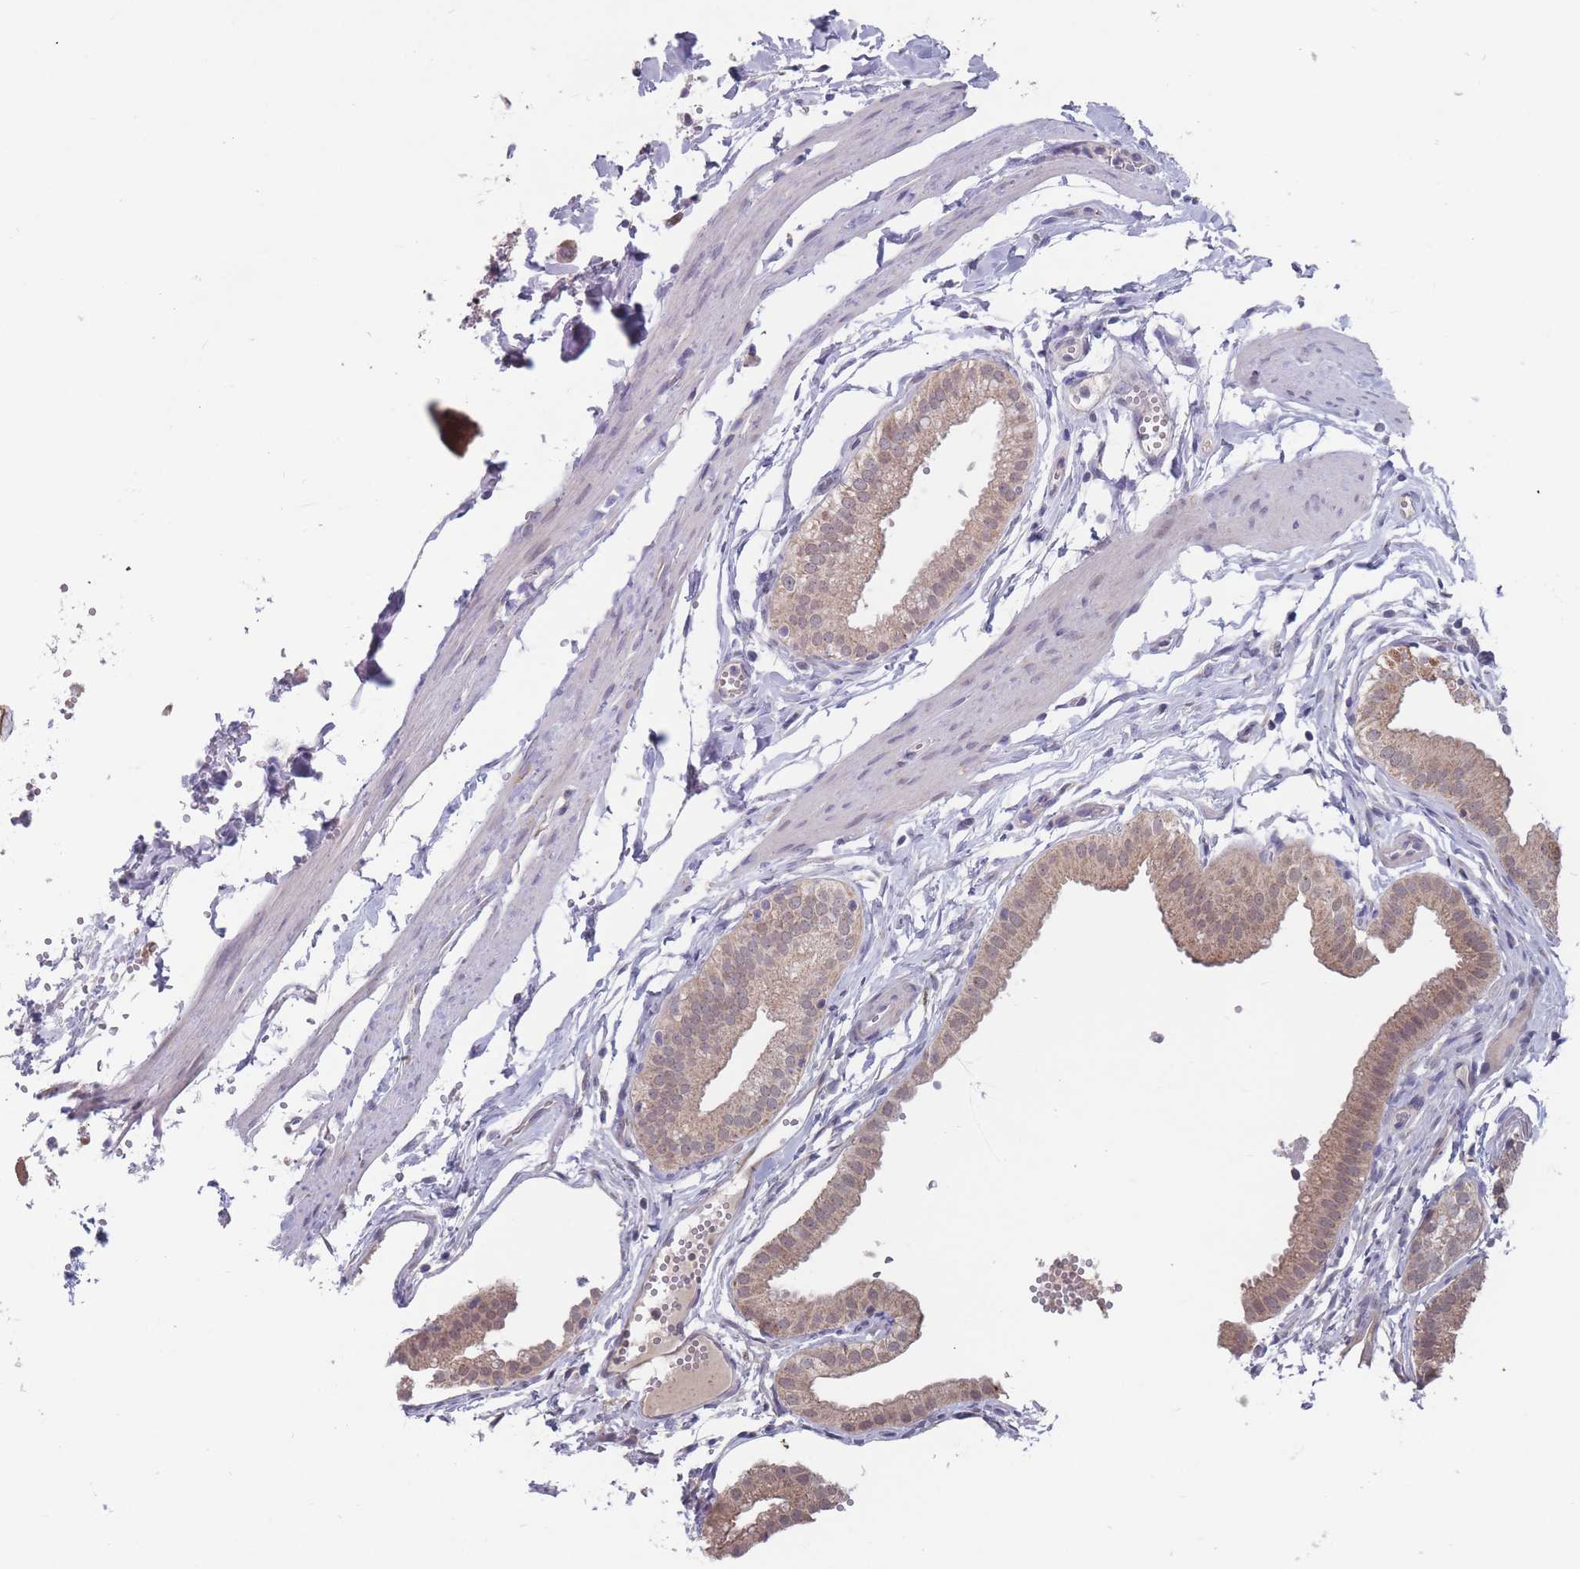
{"staining": {"intensity": "moderate", "quantity": "25%-75%", "location": "cytoplasmic/membranous,nuclear"}, "tissue": "gallbladder", "cell_type": "Glandular cells", "image_type": "normal", "snomed": [{"axis": "morphology", "description": "Normal tissue, NOS"}, {"axis": "topography", "description": "Gallbladder"}], "caption": "Moderate cytoplasmic/membranous,nuclear positivity for a protein is appreciated in about 25%-75% of glandular cells of benign gallbladder using immunohistochemistry (IHC).", "gene": "PEX7", "patient": {"sex": "female", "age": 61}}